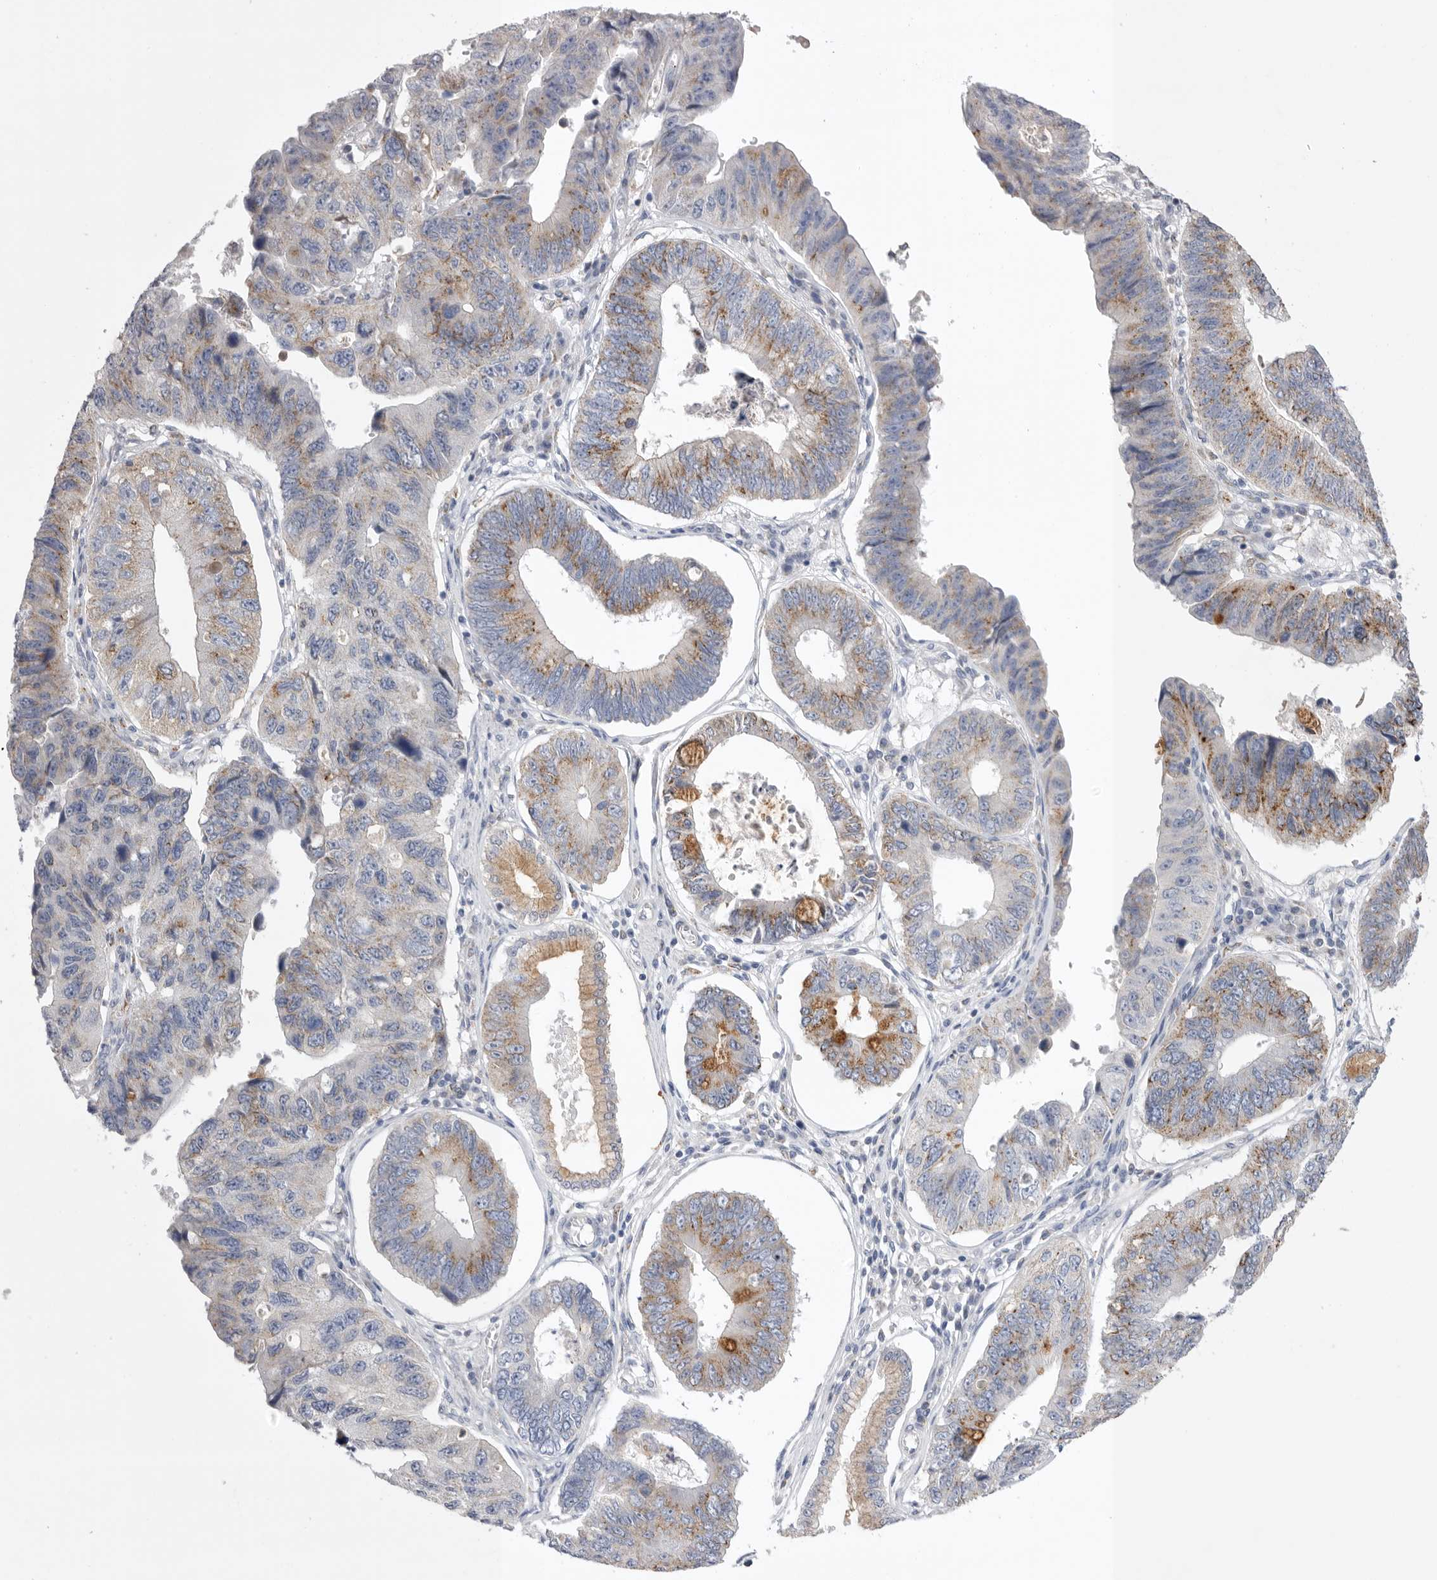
{"staining": {"intensity": "moderate", "quantity": "<25%", "location": "cytoplasmic/membranous"}, "tissue": "stomach cancer", "cell_type": "Tumor cells", "image_type": "cancer", "snomed": [{"axis": "morphology", "description": "Adenocarcinoma, NOS"}, {"axis": "topography", "description": "Stomach"}], "caption": "Approximately <25% of tumor cells in human adenocarcinoma (stomach) reveal moderate cytoplasmic/membranous protein staining as visualized by brown immunohistochemical staining.", "gene": "CCDC126", "patient": {"sex": "male", "age": 59}}